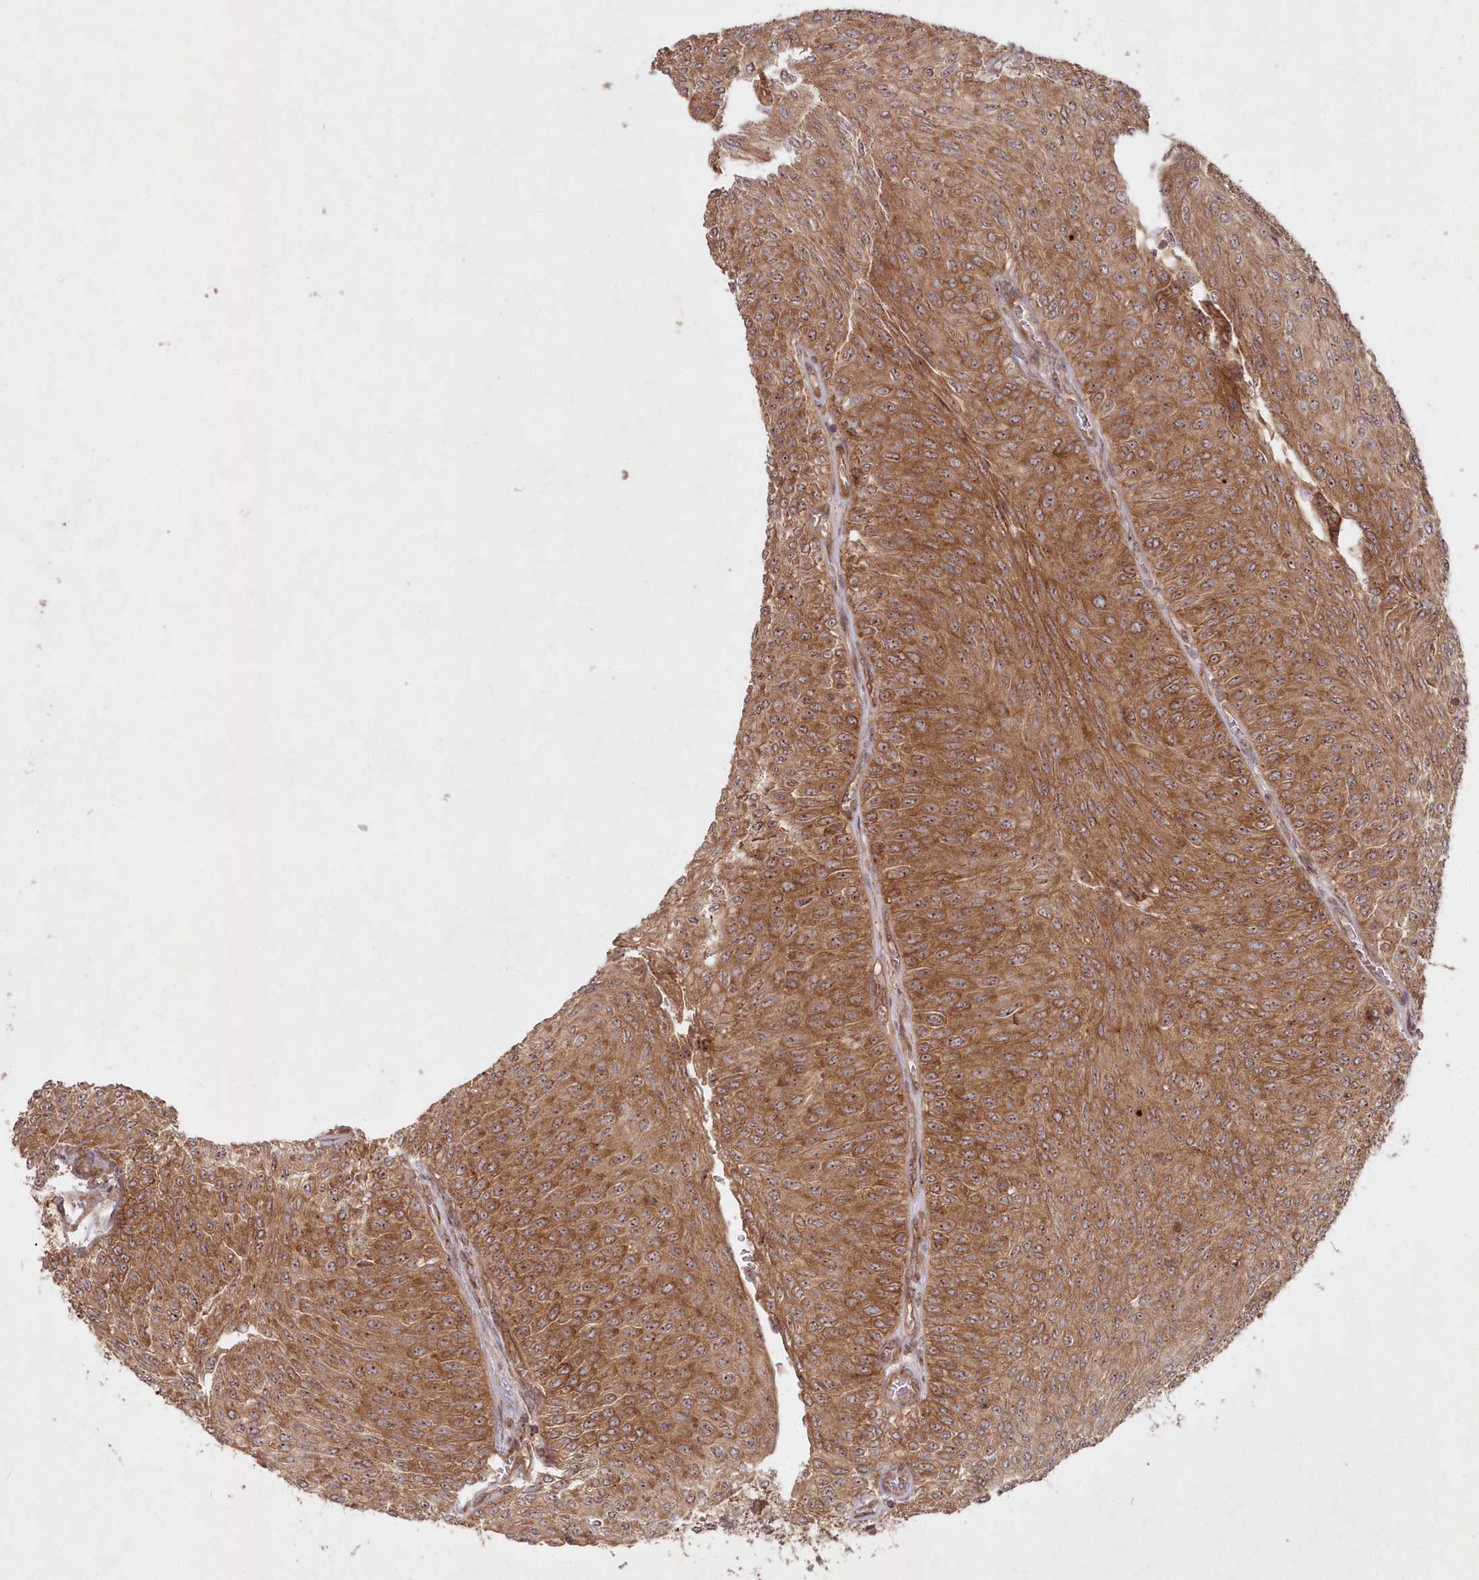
{"staining": {"intensity": "moderate", "quantity": ">75%", "location": "cytoplasmic/membranous,nuclear"}, "tissue": "urothelial cancer", "cell_type": "Tumor cells", "image_type": "cancer", "snomed": [{"axis": "morphology", "description": "Urothelial carcinoma, Low grade"}, {"axis": "topography", "description": "Urinary bladder"}], "caption": "The immunohistochemical stain highlights moderate cytoplasmic/membranous and nuclear staining in tumor cells of urothelial cancer tissue.", "gene": "SERINC1", "patient": {"sex": "male", "age": 78}}